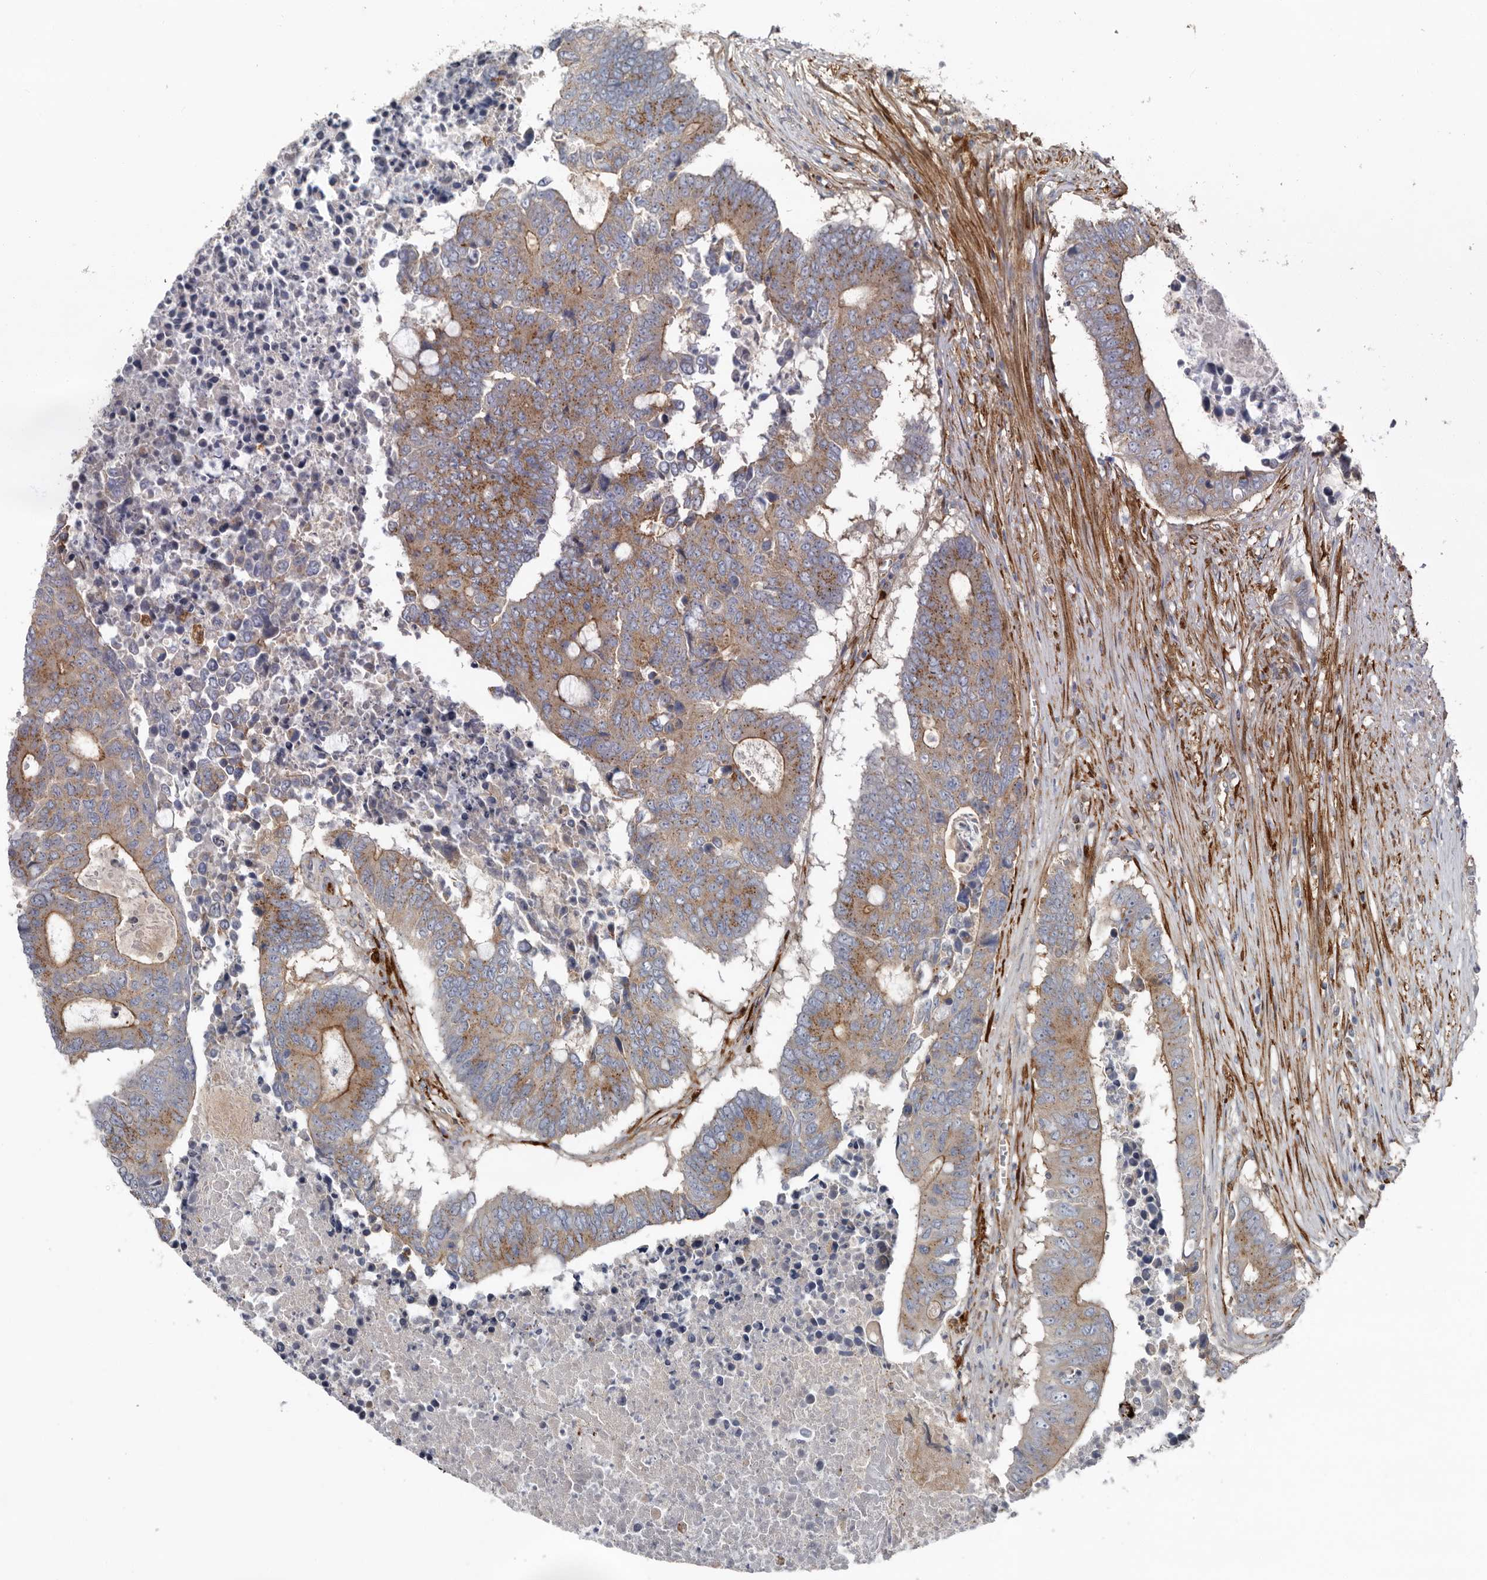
{"staining": {"intensity": "moderate", "quantity": ">75%", "location": "cytoplasmic/membranous"}, "tissue": "colorectal cancer", "cell_type": "Tumor cells", "image_type": "cancer", "snomed": [{"axis": "morphology", "description": "Adenocarcinoma, NOS"}, {"axis": "topography", "description": "Colon"}], "caption": "Human colorectal cancer stained with a brown dye displays moderate cytoplasmic/membranous positive positivity in approximately >75% of tumor cells.", "gene": "LUZP1", "patient": {"sex": "male", "age": 87}}